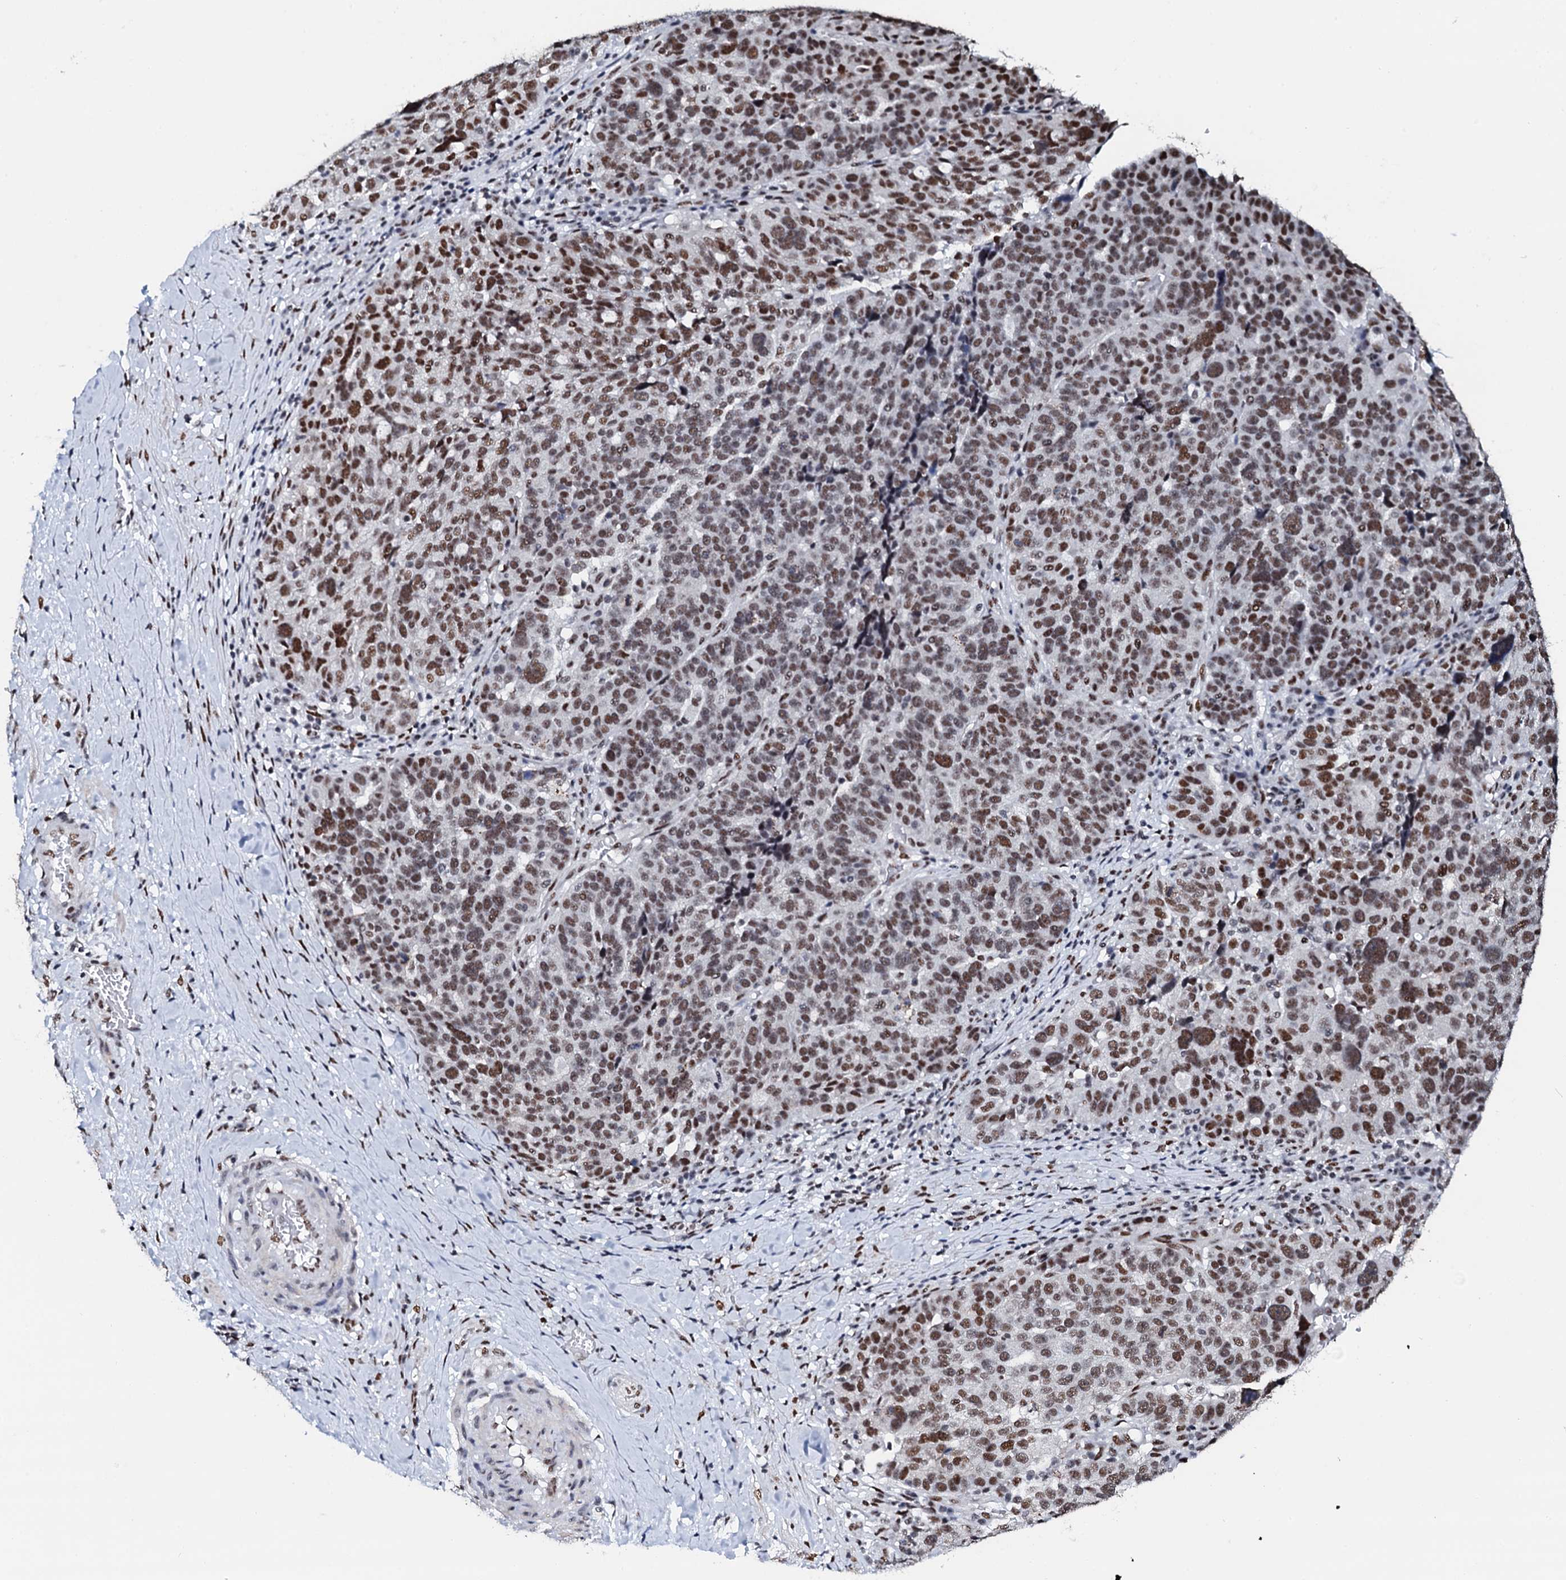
{"staining": {"intensity": "moderate", "quantity": ">75%", "location": "nuclear"}, "tissue": "ovarian cancer", "cell_type": "Tumor cells", "image_type": "cancer", "snomed": [{"axis": "morphology", "description": "Cystadenocarcinoma, serous, NOS"}, {"axis": "topography", "description": "Ovary"}], "caption": "High-magnification brightfield microscopy of ovarian serous cystadenocarcinoma stained with DAB (3,3'-diaminobenzidine) (brown) and counterstained with hematoxylin (blue). tumor cells exhibit moderate nuclear expression is seen in about>75% of cells.", "gene": "NKAPD1", "patient": {"sex": "female", "age": 59}}